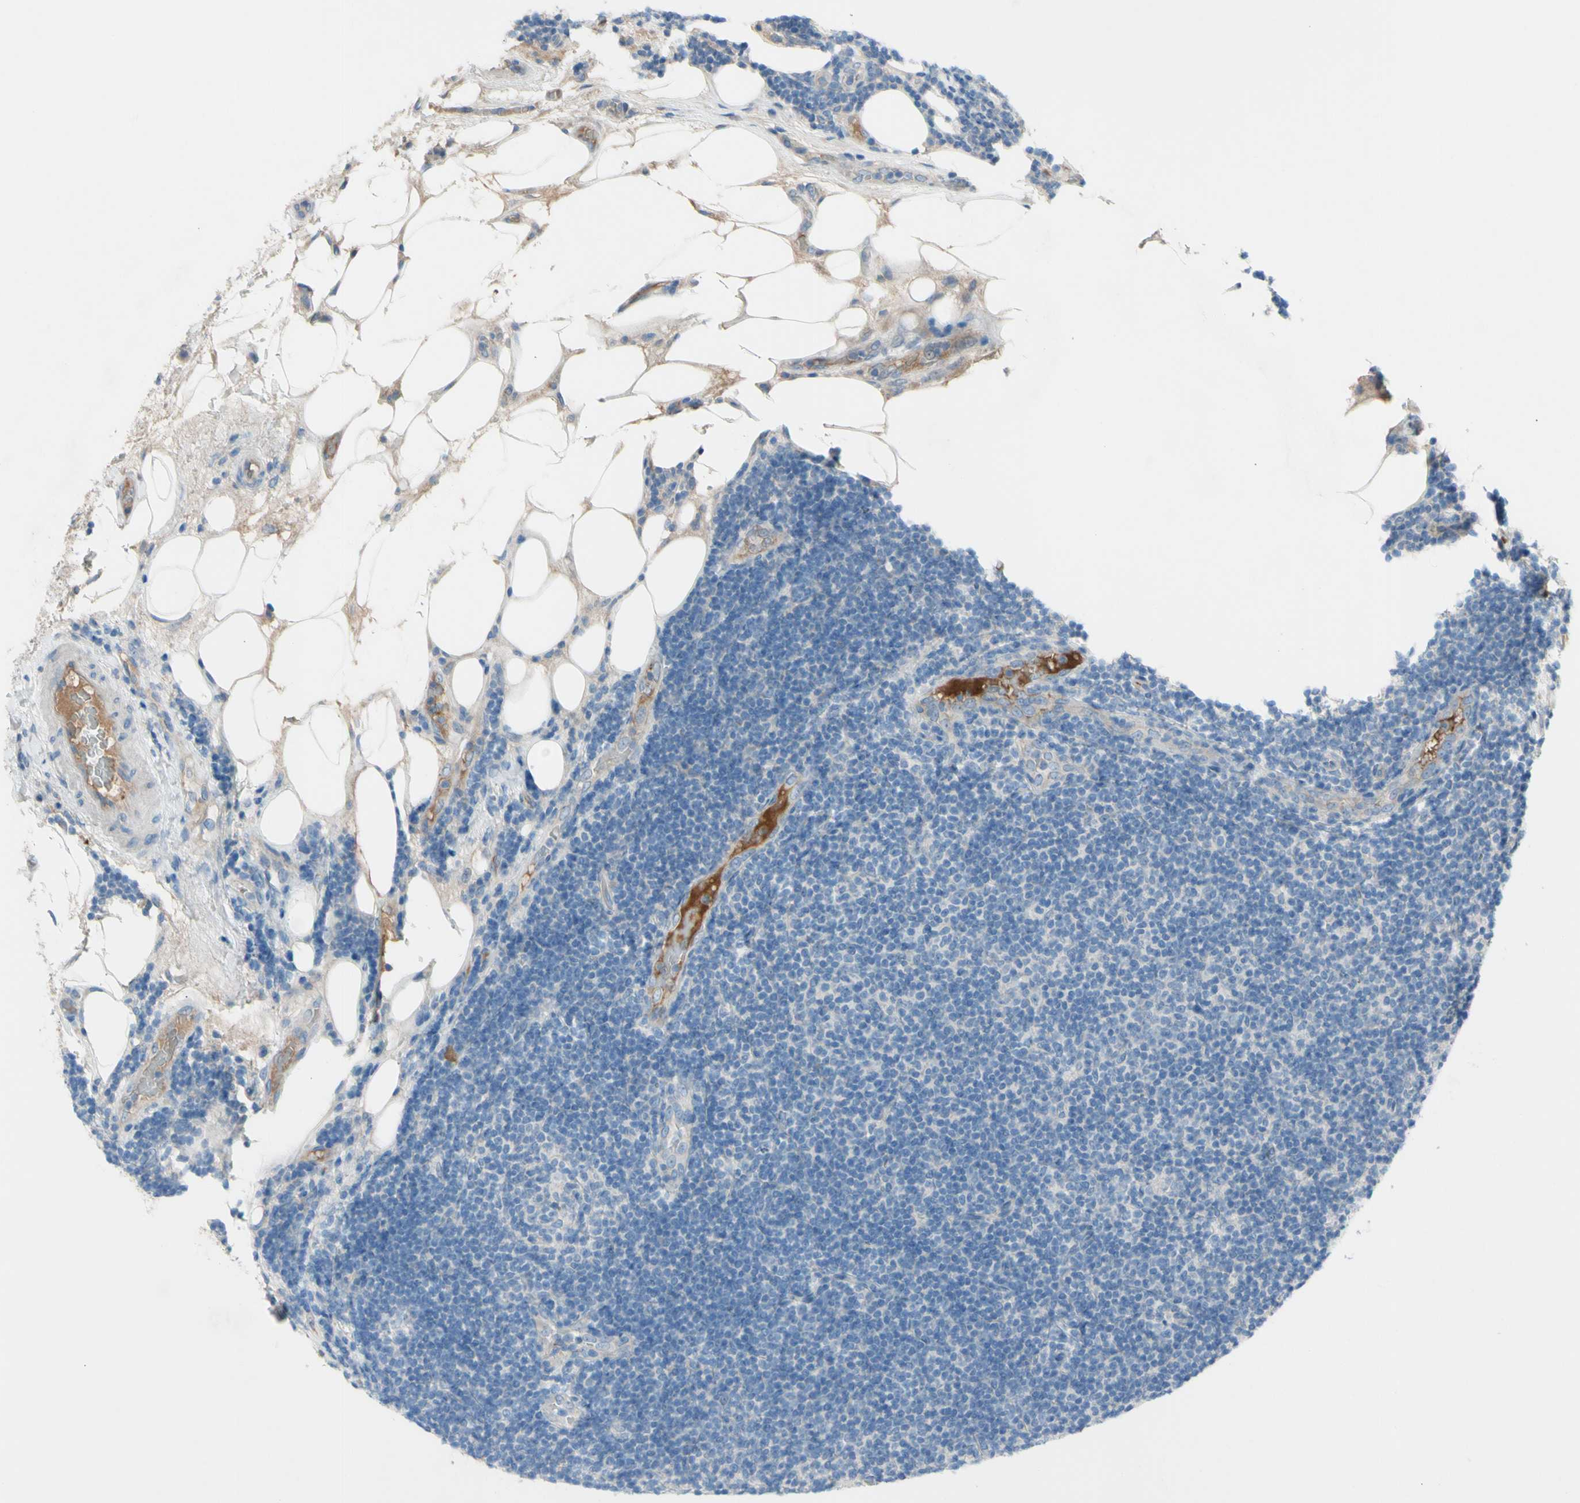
{"staining": {"intensity": "negative", "quantity": "none", "location": "none"}, "tissue": "lymphoma", "cell_type": "Tumor cells", "image_type": "cancer", "snomed": [{"axis": "morphology", "description": "Malignant lymphoma, non-Hodgkin's type, Low grade"}, {"axis": "topography", "description": "Lymph node"}], "caption": "The histopathology image shows no staining of tumor cells in lymphoma.", "gene": "ATRN", "patient": {"sex": "male", "age": 83}}